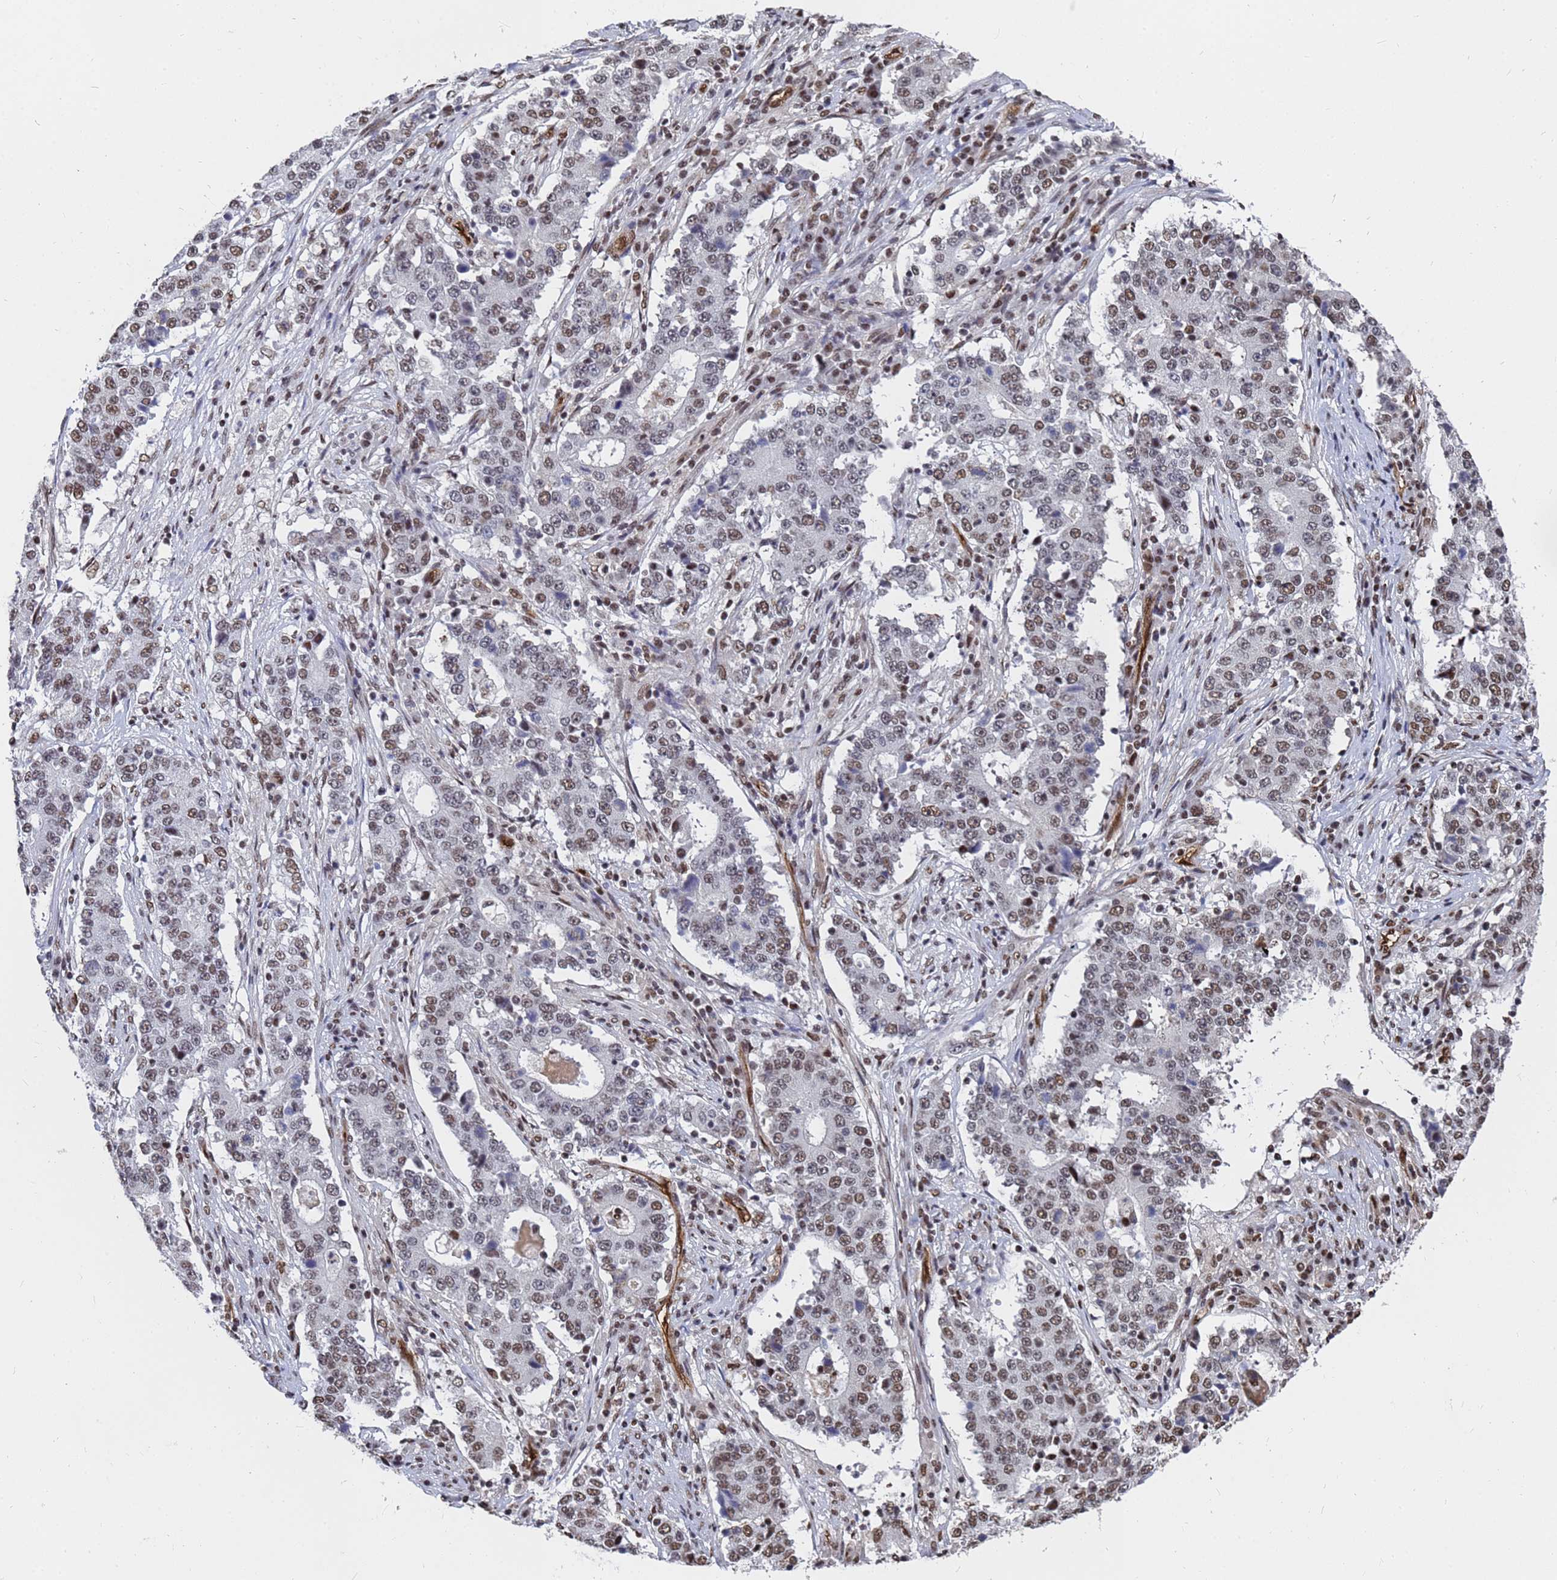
{"staining": {"intensity": "moderate", "quantity": "25%-75%", "location": "nuclear"}, "tissue": "stomach cancer", "cell_type": "Tumor cells", "image_type": "cancer", "snomed": [{"axis": "morphology", "description": "Adenocarcinoma, NOS"}, {"axis": "topography", "description": "Stomach"}], "caption": "Immunohistochemical staining of human stomach cancer exhibits medium levels of moderate nuclear expression in approximately 25%-75% of tumor cells.", "gene": "RAVER2", "patient": {"sex": "male", "age": 59}}